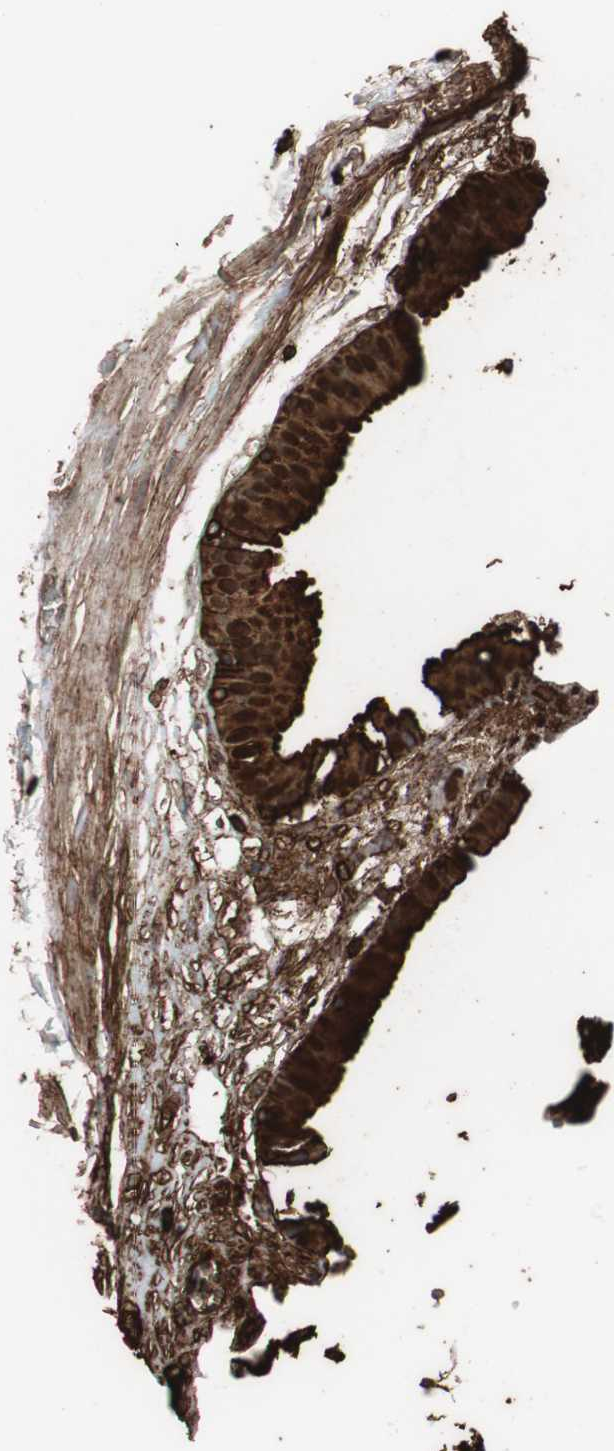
{"staining": {"intensity": "strong", "quantity": ">75%", "location": "cytoplasmic/membranous,nuclear"}, "tissue": "gallbladder", "cell_type": "Glandular cells", "image_type": "normal", "snomed": [{"axis": "morphology", "description": "Normal tissue, NOS"}, {"axis": "topography", "description": "Gallbladder"}], "caption": "A histopathology image of gallbladder stained for a protein displays strong cytoplasmic/membranous,nuclear brown staining in glandular cells. The protein is shown in brown color, while the nuclei are stained blue.", "gene": "ANXA4", "patient": {"sex": "female", "age": 63}}